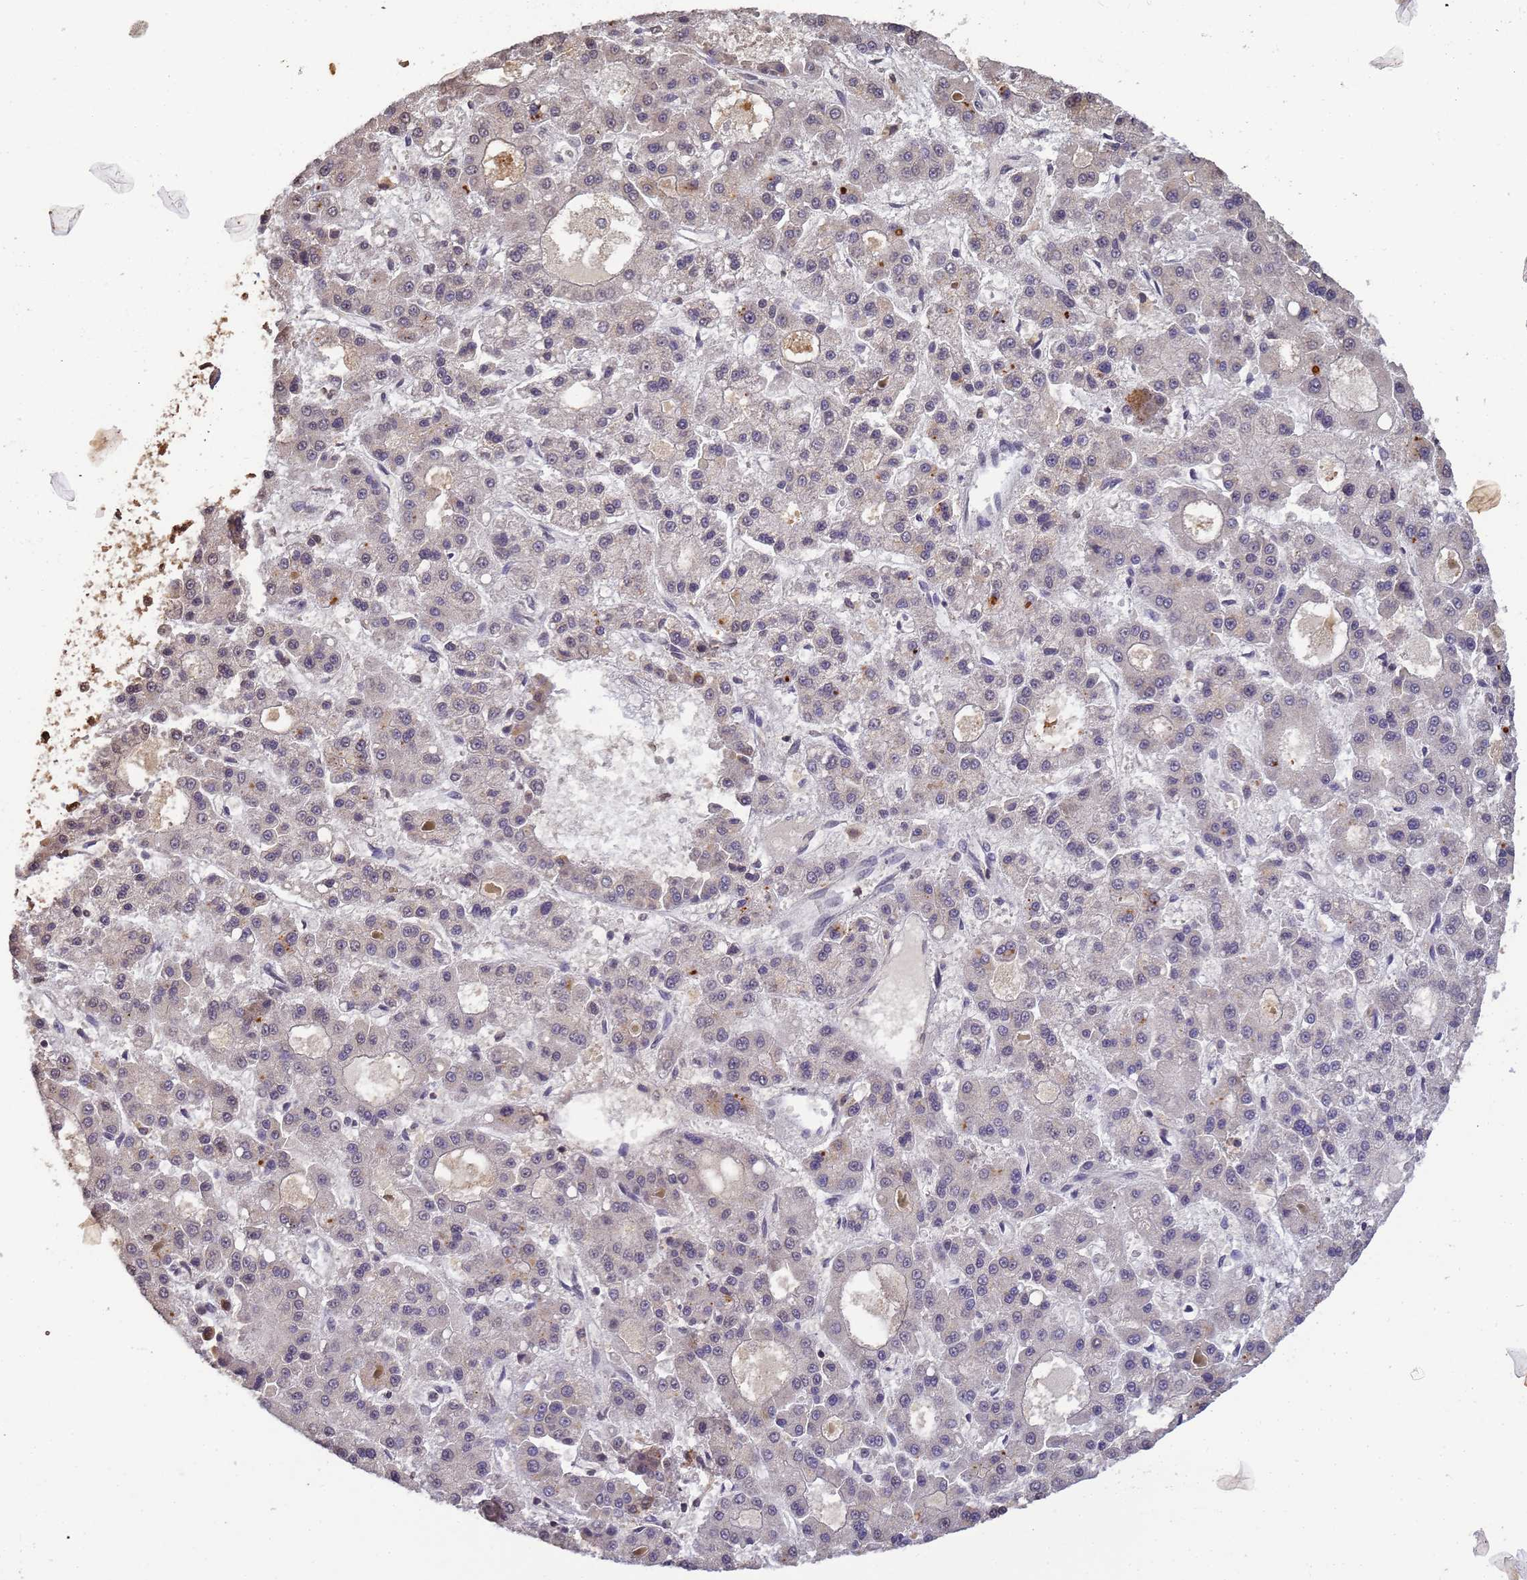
{"staining": {"intensity": "negative", "quantity": "none", "location": "none"}, "tissue": "liver cancer", "cell_type": "Tumor cells", "image_type": "cancer", "snomed": [{"axis": "morphology", "description": "Carcinoma, Hepatocellular, NOS"}, {"axis": "topography", "description": "Liver"}], "caption": "Immunohistochemical staining of human liver cancer (hepatocellular carcinoma) reveals no significant expression in tumor cells.", "gene": "MYL7", "patient": {"sex": "male", "age": 70}}